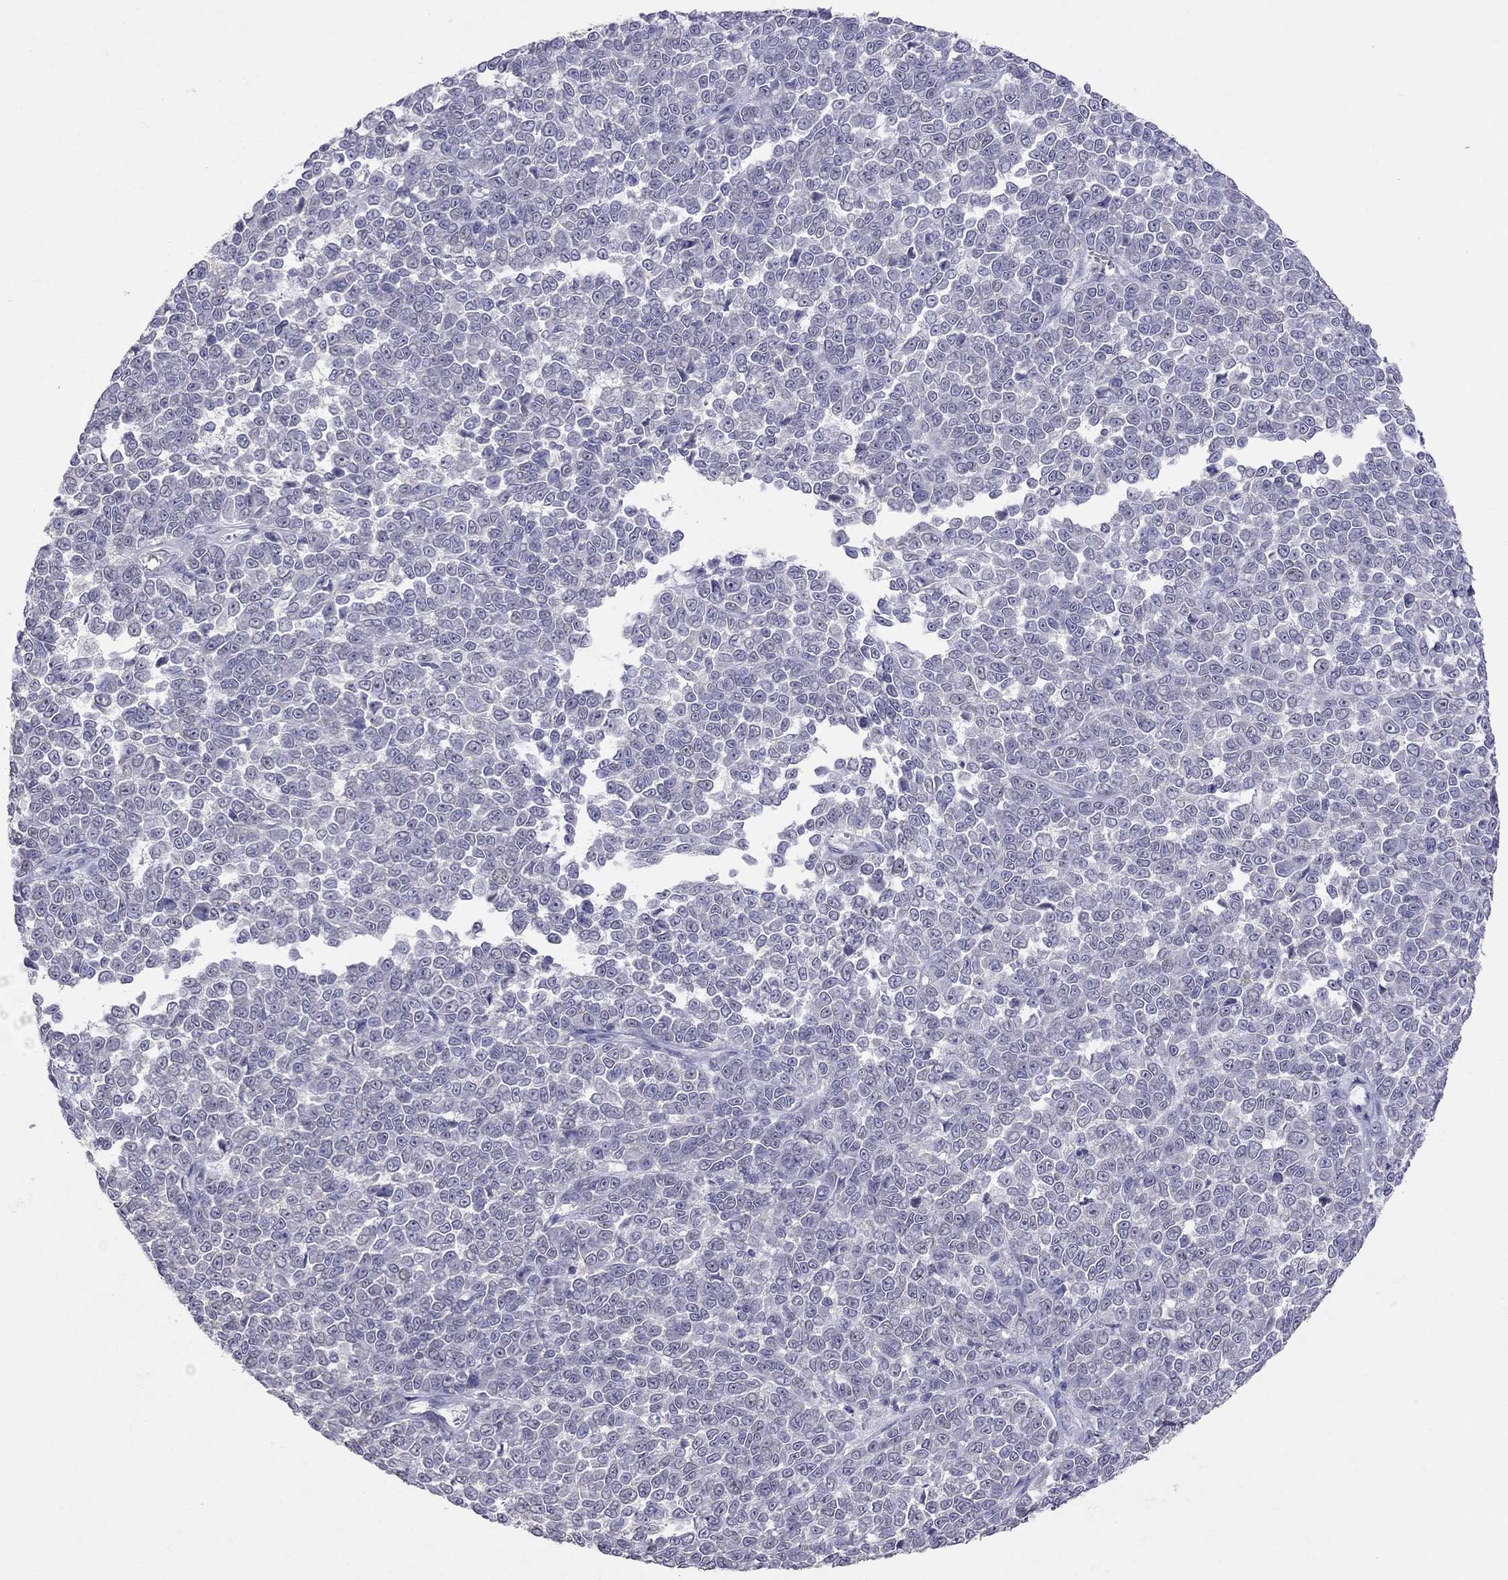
{"staining": {"intensity": "negative", "quantity": "none", "location": "none"}, "tissue": "melanoma", "cell_type": "Tumor cells", "image_type": "cancer", "snomed": [{"axis": "morphology", "description": "Malignant melanoma, NOS"}, {"axis": "topography", "description": "Skin"}], "caption": "Photomicrograph shows no significant protein staining in tumor cells of malignant melanoma.", "gene": "FST", "patient": {"sex": "female", "age": 95}}